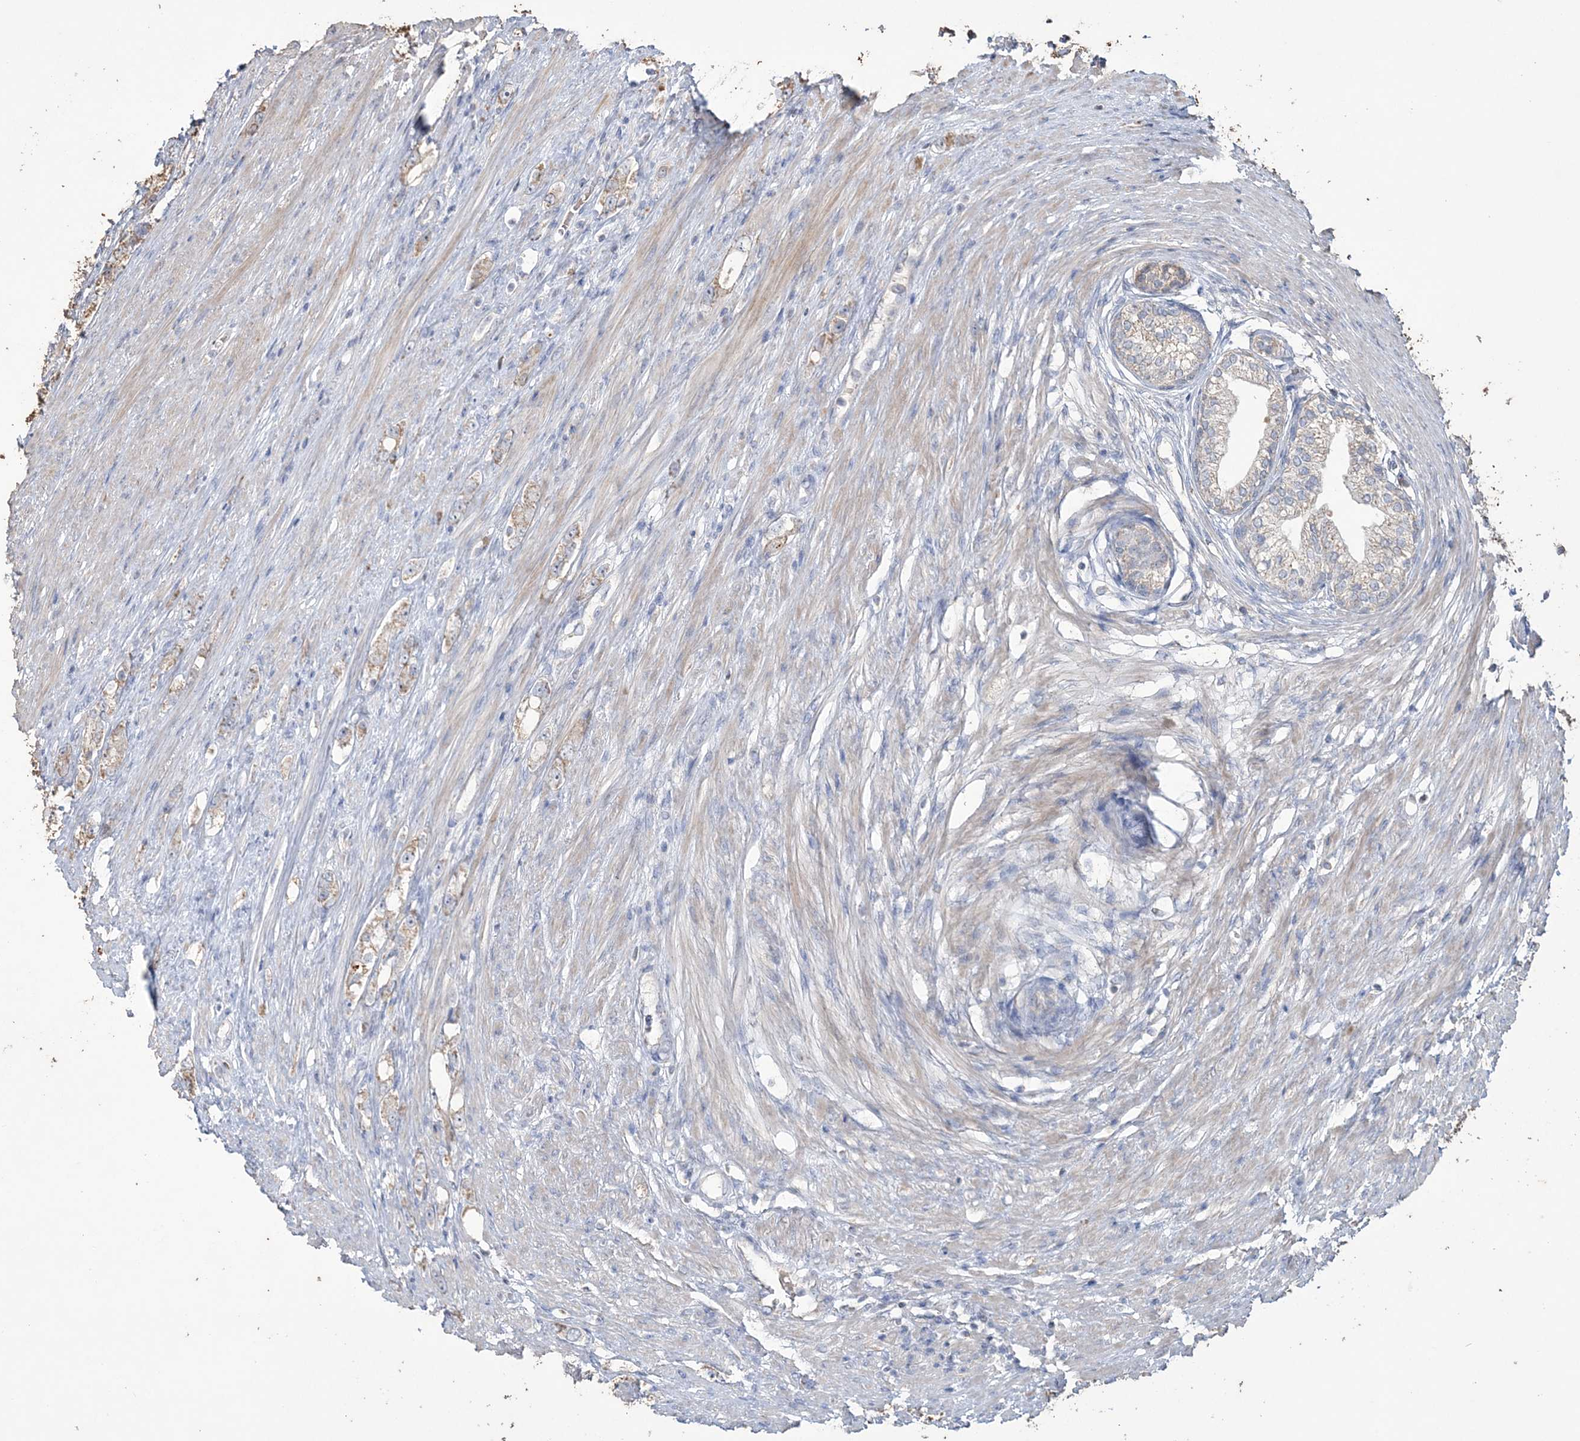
{"staining": {"intensity": "weak", "quantity": "25%-75%", "location": "cytoplasmic/membranous"}, "tissue": "prostate cancer", "cell_type": "Tumor cells", "image_type": "cancer", "snomed": [{"axis": "morphology", "description": "Adenocarcinoma, High grade"}, {"axis": "topography", "description": "Prostate"}], "caption": "Protein positivity by immunohistochemistry reveals weak cytoplasmic/membranous expression in approximately 25%-75% of tumor cells in high-grade adenocarcinoma (prostate).", "gene": "SFMBT2", "patient": {"sex": "male", "age": 63}}